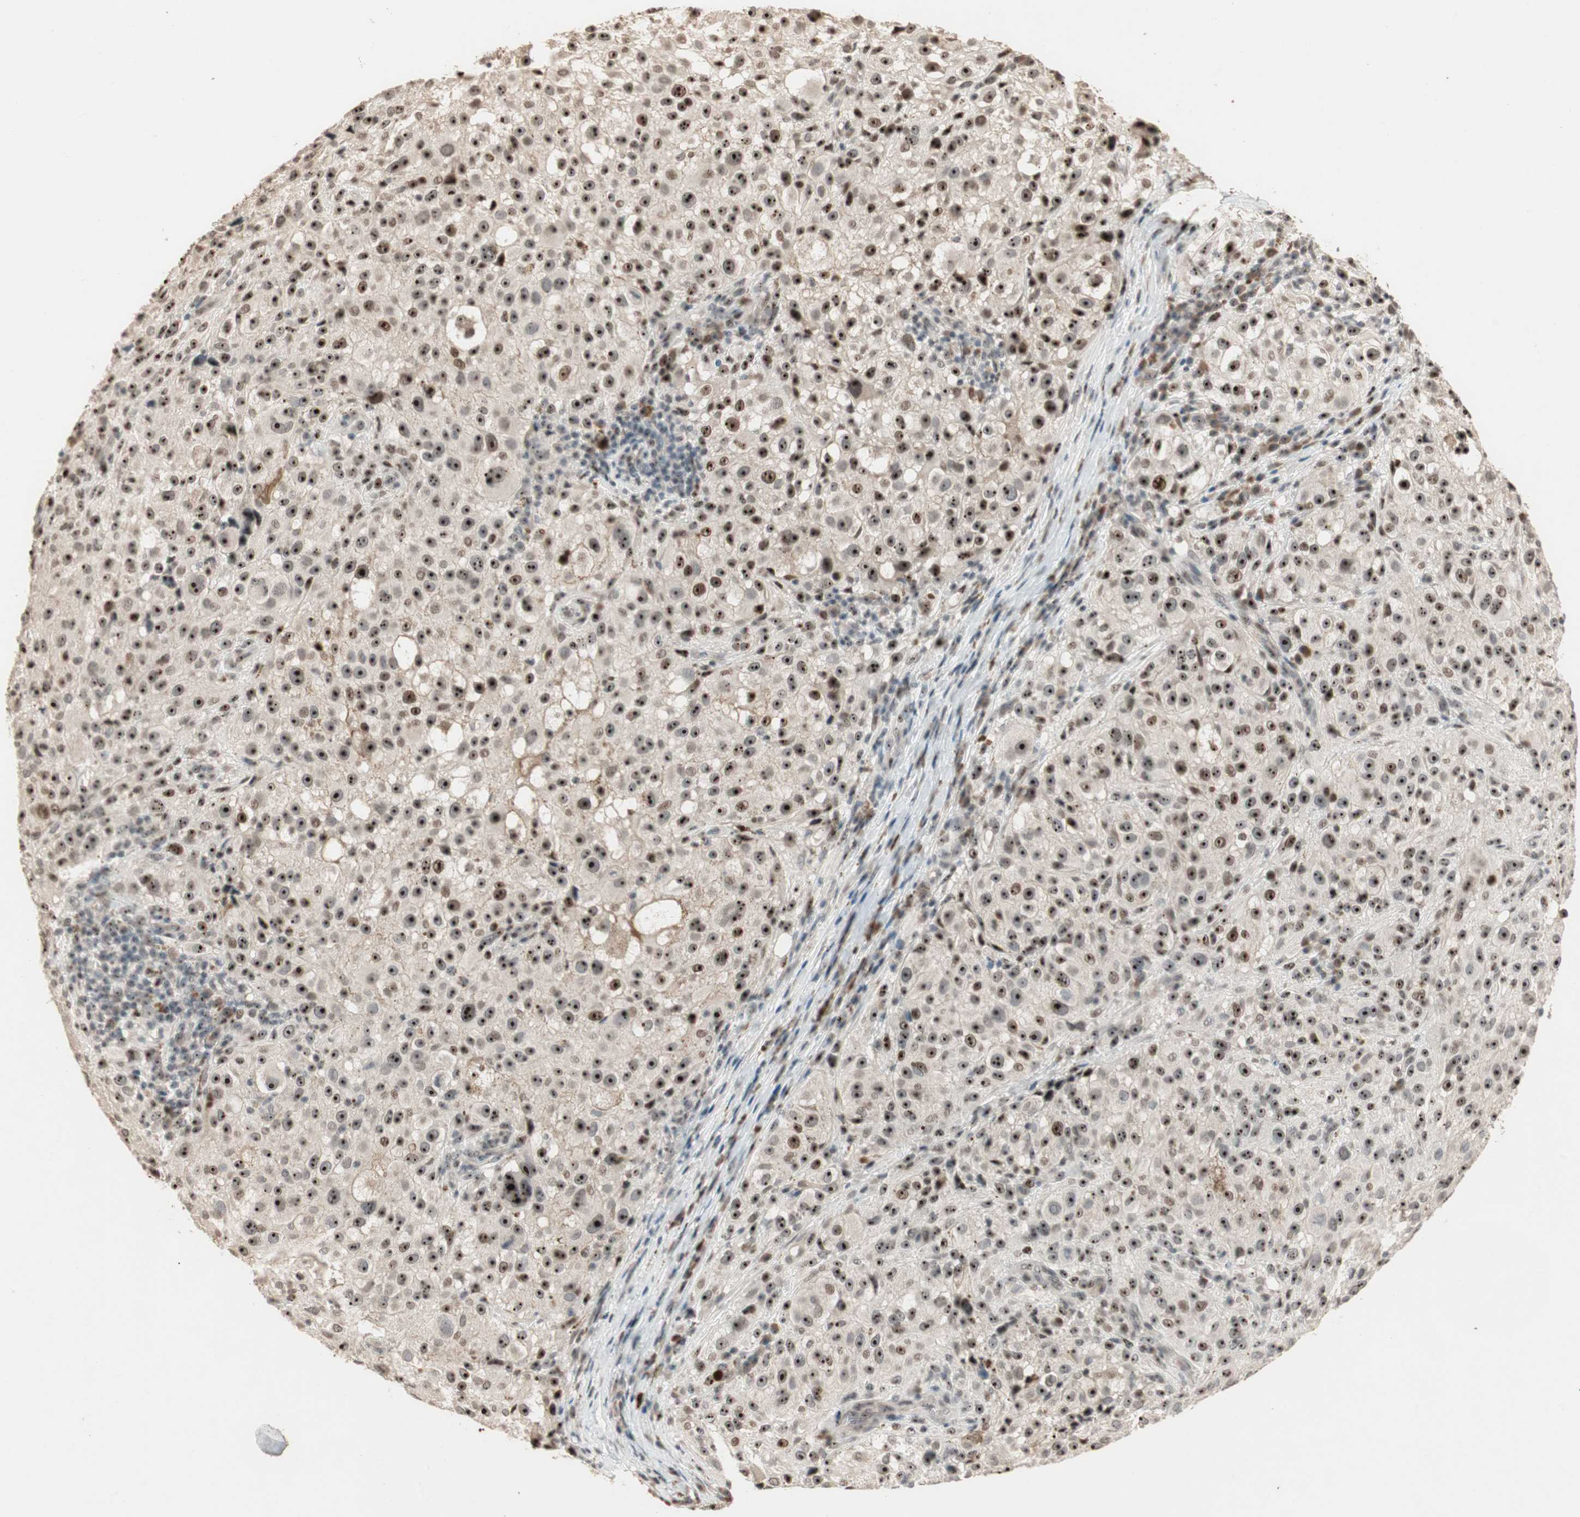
{"staining": {"intensity": "strong", "quantity": ">75%", "location": "nuclear"}, "tissue": "melanoma", "cell_type": "Tumor cells", "image_type": "cancer", "snomed": [{"axis": "morphology", "description": "Necrosis, NOS"}, {"axis": "morphology", "description": "Malignant melanoma, NOS"}, {"axis": "topography", "description": "Skin"}], "caption": "An image of malignant melanoma stained for a protein displays strong nuclear brown staining in tumor cells.", "gene": "ETV4", "patient": {"sex": "female", "age": 87}}